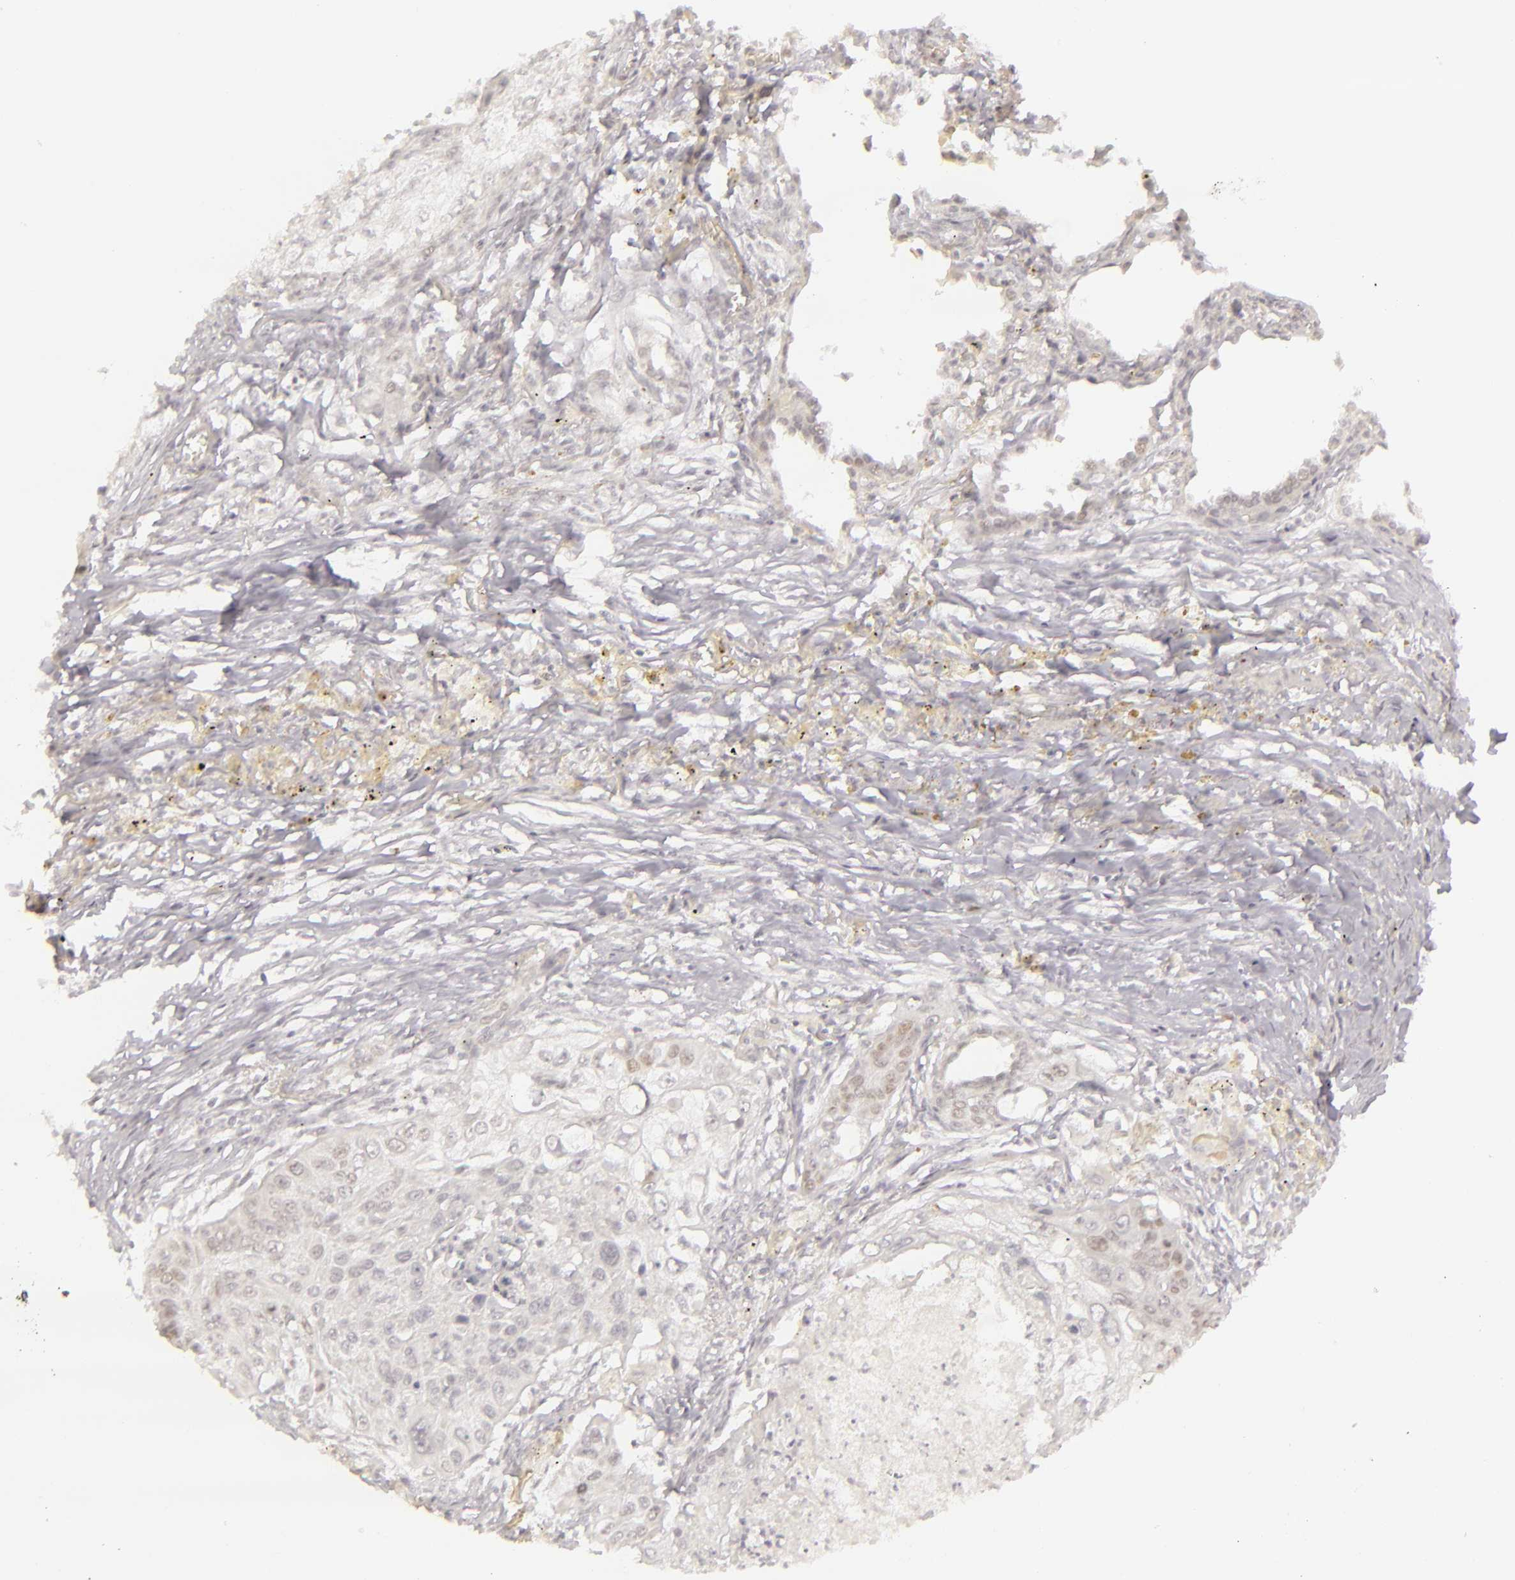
{"staining": {"intensity": "weak", "quantity": "25%-75%", "location": "nuclear"}, "tissue": "lung cancer", "cell_type": "Tumor cells", "image_type": "cancer", "snomed": [{"axis": "morphology", "description": "Squamous cell carcinoma, NOS"}, {"axis": "topography", "description": "Lung"}], "caption": "Immunohistochemistry of human lung cancer exhibits low levels of weak nuclear expression in about 25%-75% of tumor cells. The staining was performed using DAB (3,3'-diaminobenzidine), with brown indicating positive protein expression. Nuclei are stained blue with hematoxylin.", "gene": "SIX1", "patient": {"sex": "male", "age": 71}}